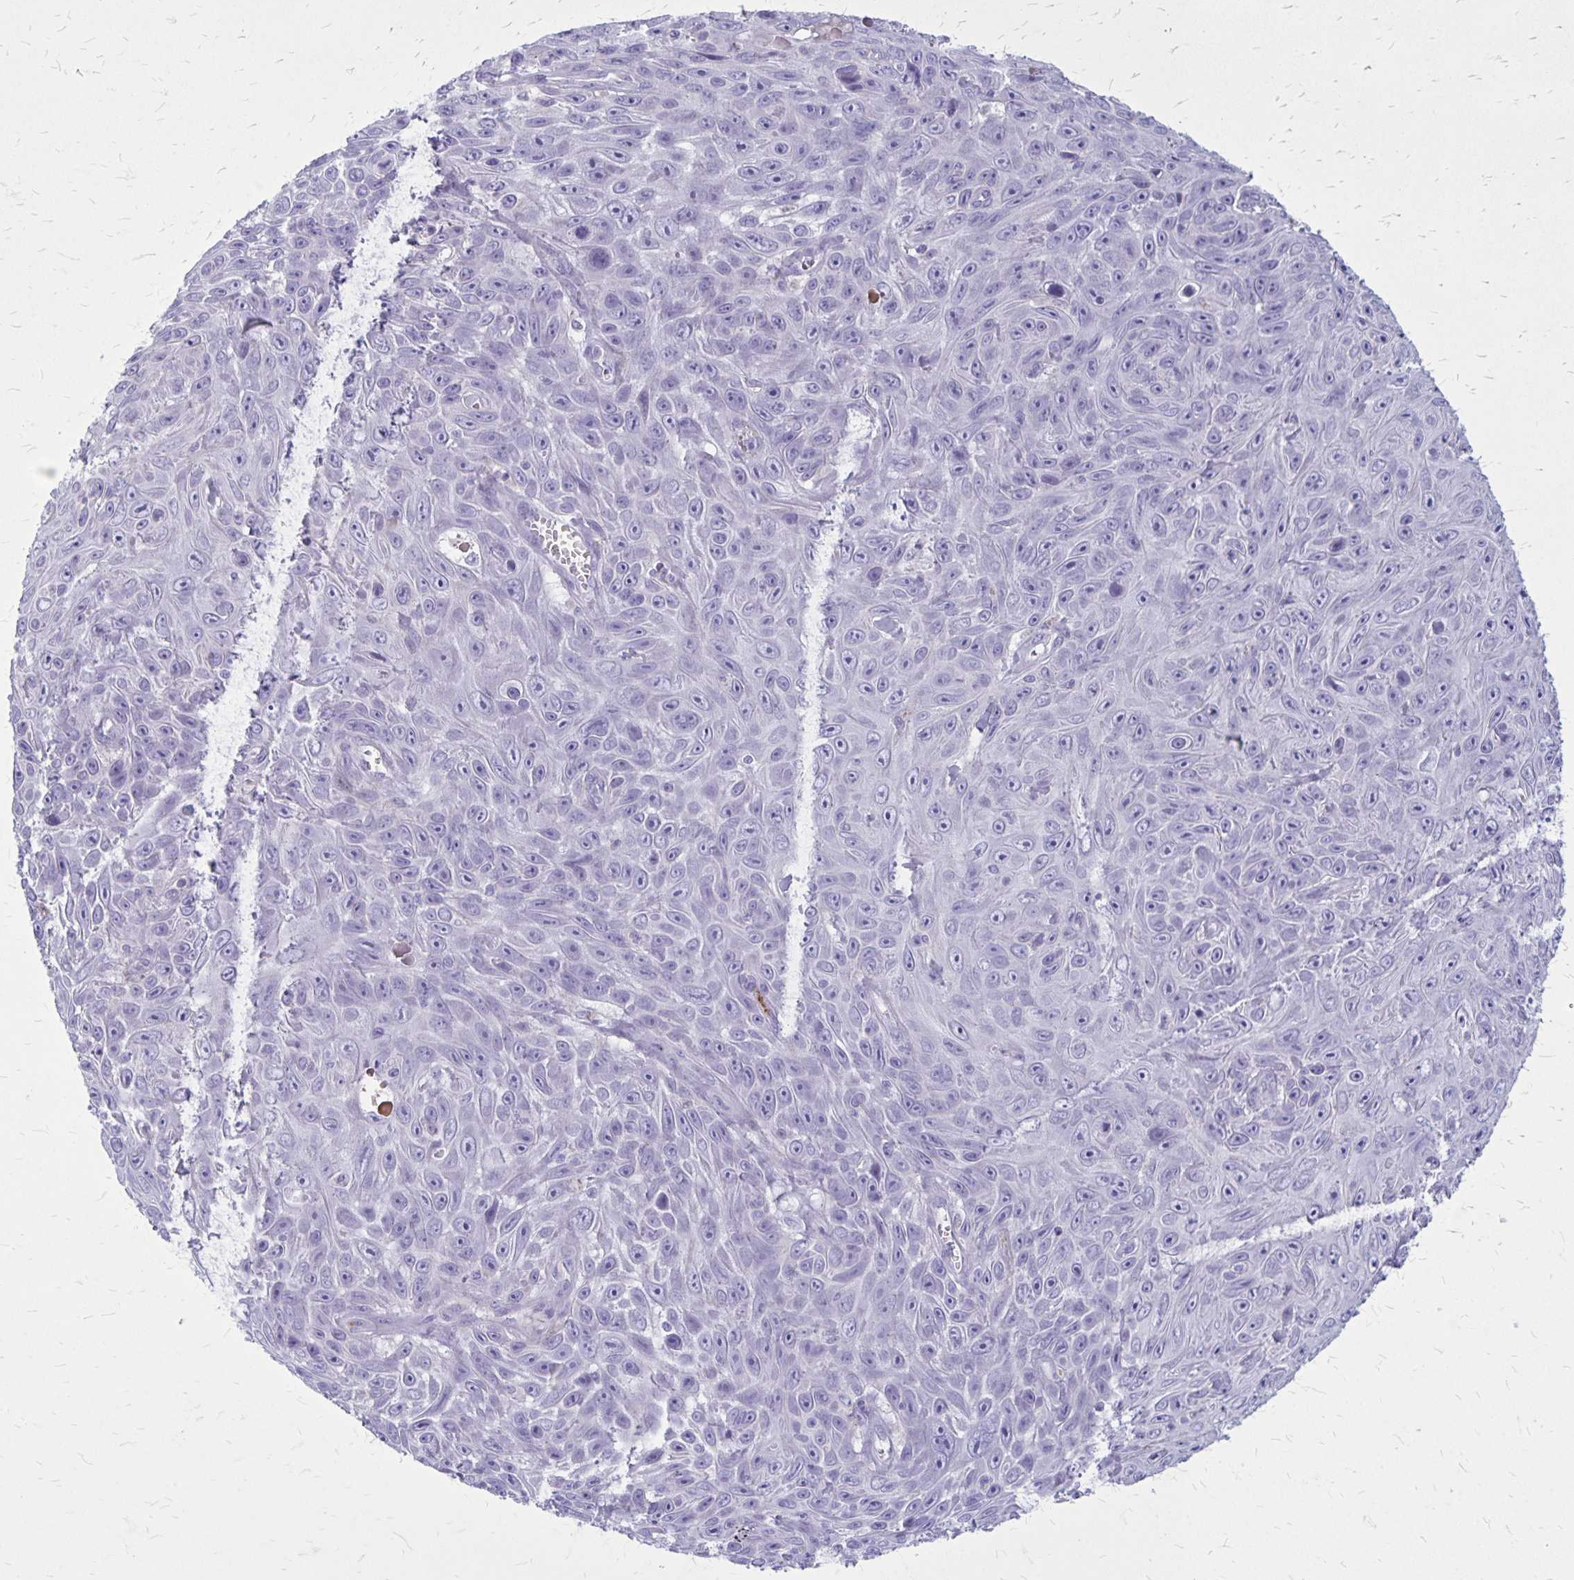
{"staining": {"intensity": "negative", "quantity": "none", "location": "none"}, "tissue": "skin cancer", "cell_type": "Tumor cells", "image_type": "cancer", "snomed": [{"axis": "morphology", "description": "Squamous cell carcinoma, NOS"}, {"axis": "topography", "description": "Skin"}], "caption": "Immunohistochemical staining of skin cancer shows no significant positivity in tumor cells.", "gene": "GP9", "patient": {"sex": "male", "age": 82}}